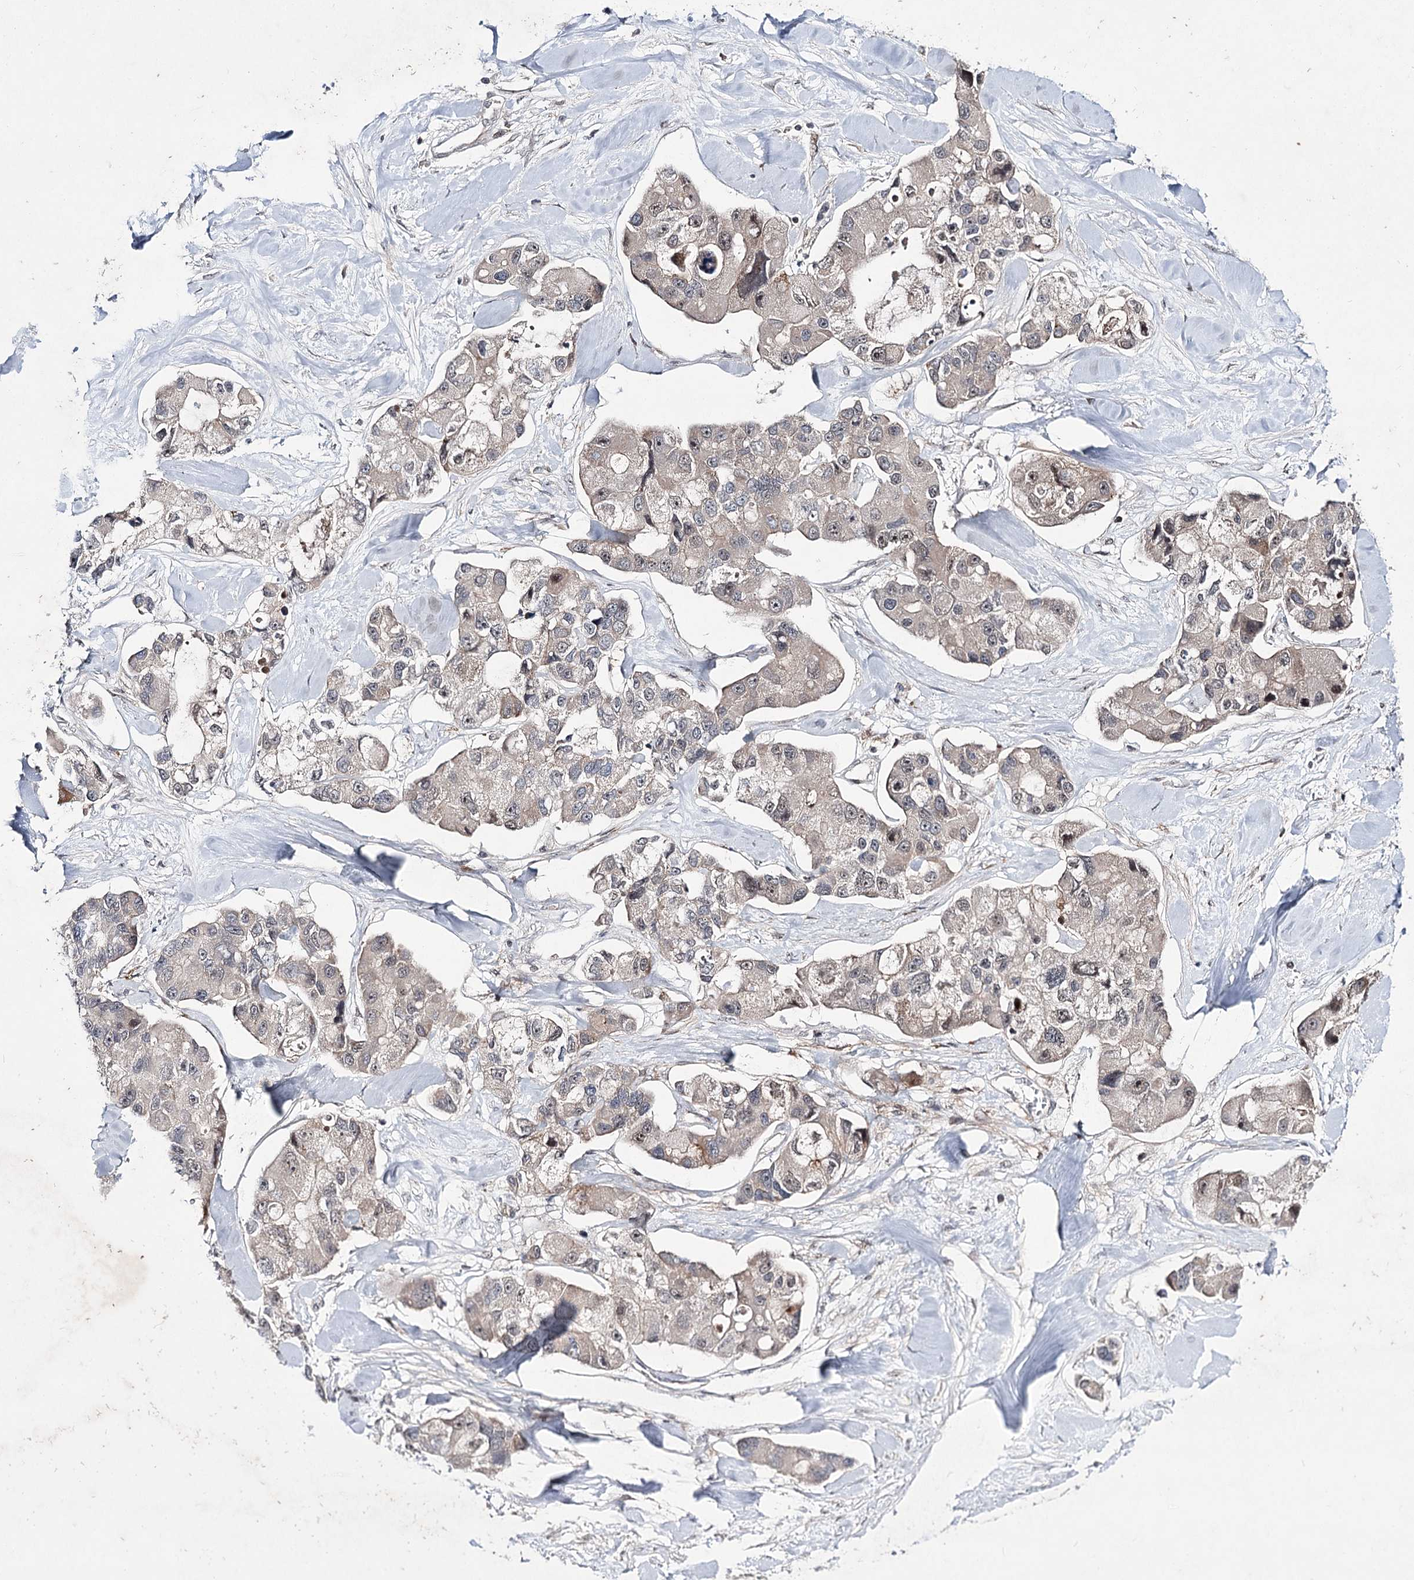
{"staining": {"intensity": "negative", "quantity": "none", "location": "none"}, "tissue": "lung cancer", "cell_type": "Tumor cells", "image_type": "cancer", "snomed": [{"axis": "morphology", "description": "Adenocarcinoma, NOS"}, {"axis": "topography", "description": "Lung"}], "caption": "DAB (3,3'-diaminobenzidine) immunohistochemical staining of lung cancer exhibits no significant expression in tumor cells.", "gene": "HOXC11", "patient": {"sex": "female", "age": 54}}